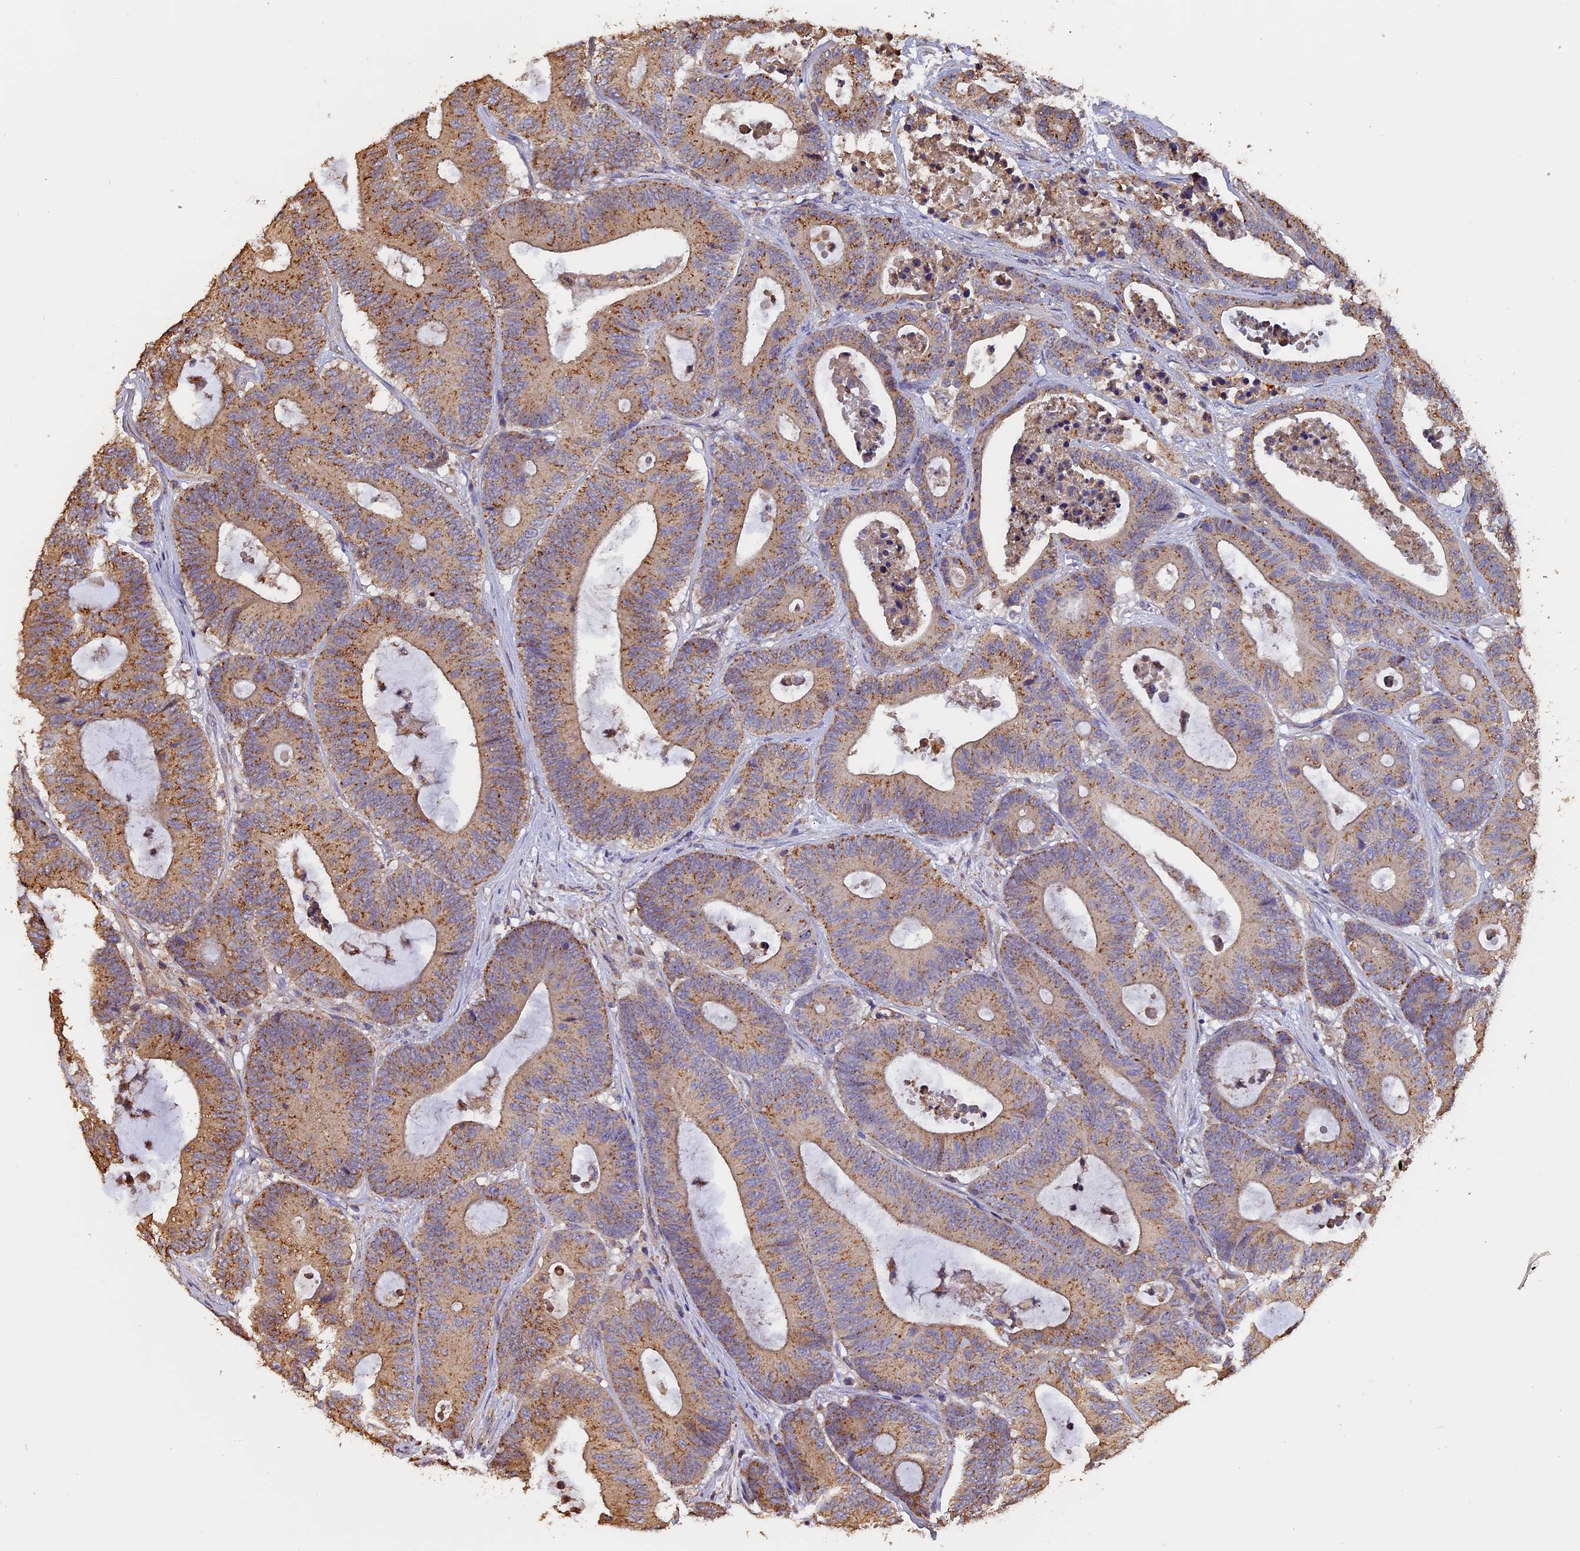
{"staining": {"intensity": "weak", "quantity": "25%-75%", "location": "cytoplasmic/membranous"}, "tissue": "colorectal cancer", "cell_type": "Tumor cells", "image_type": "cancer", "snomed": [{"axis": "morphology", "description": "Adenocarcinoma, NOS"}, {"axis": "topography", "description": "Colon"}], "caption": "Colorectal adenocarcinoma stained with a brown dye shows weak cytoplasmic/membranous positive positivity in about 25%-75% of tumor cells.", "gene": "CHMP2A", "patient": {"sex": "female", "age": 84}}